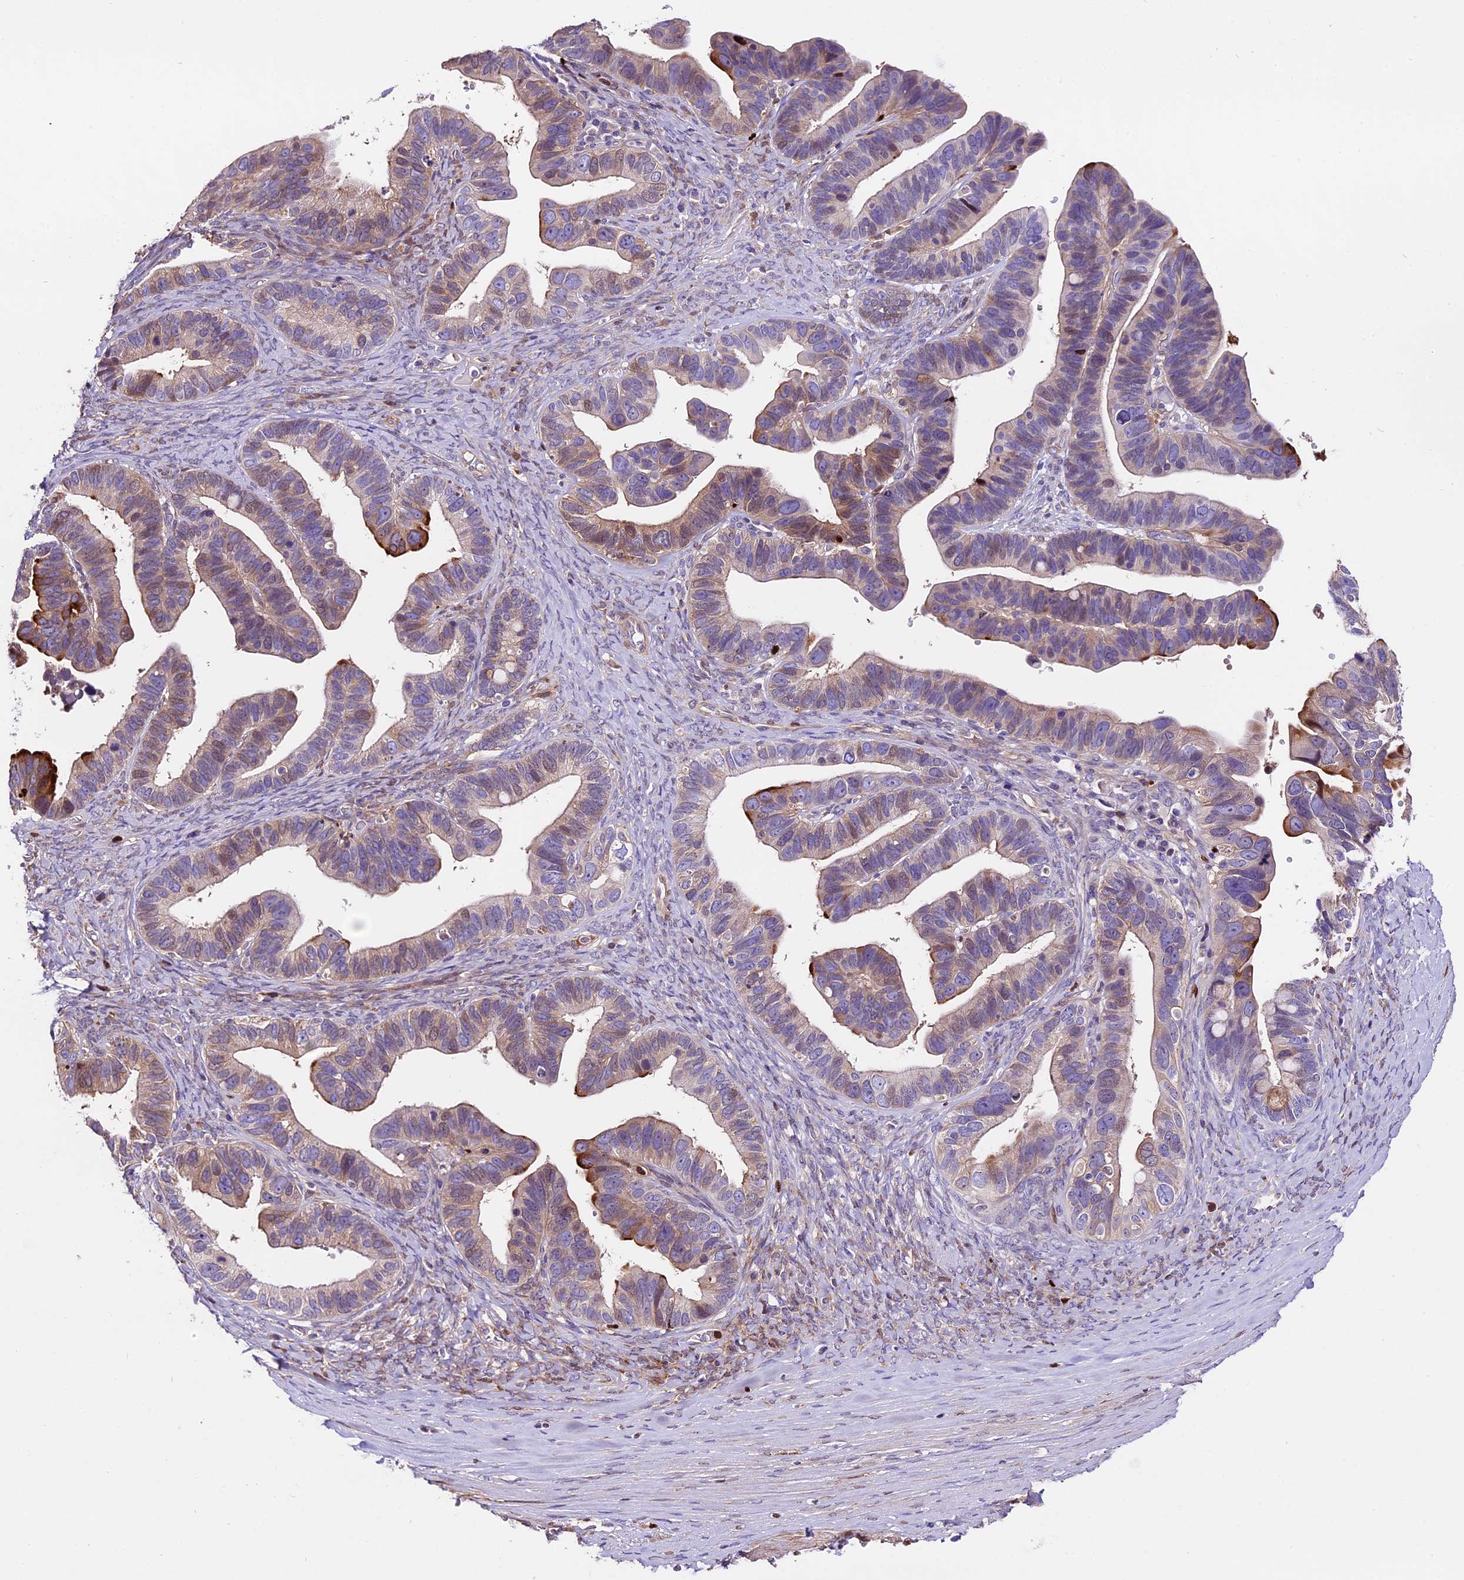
{"staining": {"intensity": "strong", "quantity": "<25%", "location": "cytoplasmic/membranous"}, "tissue": "ovarian cancer", "cell_type": "Tumor cells", "image_type": "cancer", "snomed": [{"axis": "morphology", "description": "Cystadenocarcinoma, serous, NOS"}, {"axis": "topography", "description": "Ovary"}], "caption": "A histopathology image of ovarian serous cystadenocarcinoma stained for a protein displays strong cytoplasmic/membranous brown staining in tumor cells. (IHC, brightfield microscopy, high magnification).", "gene": "MAP3K7CL", "patient": {"sex": "female", "age": 56}}